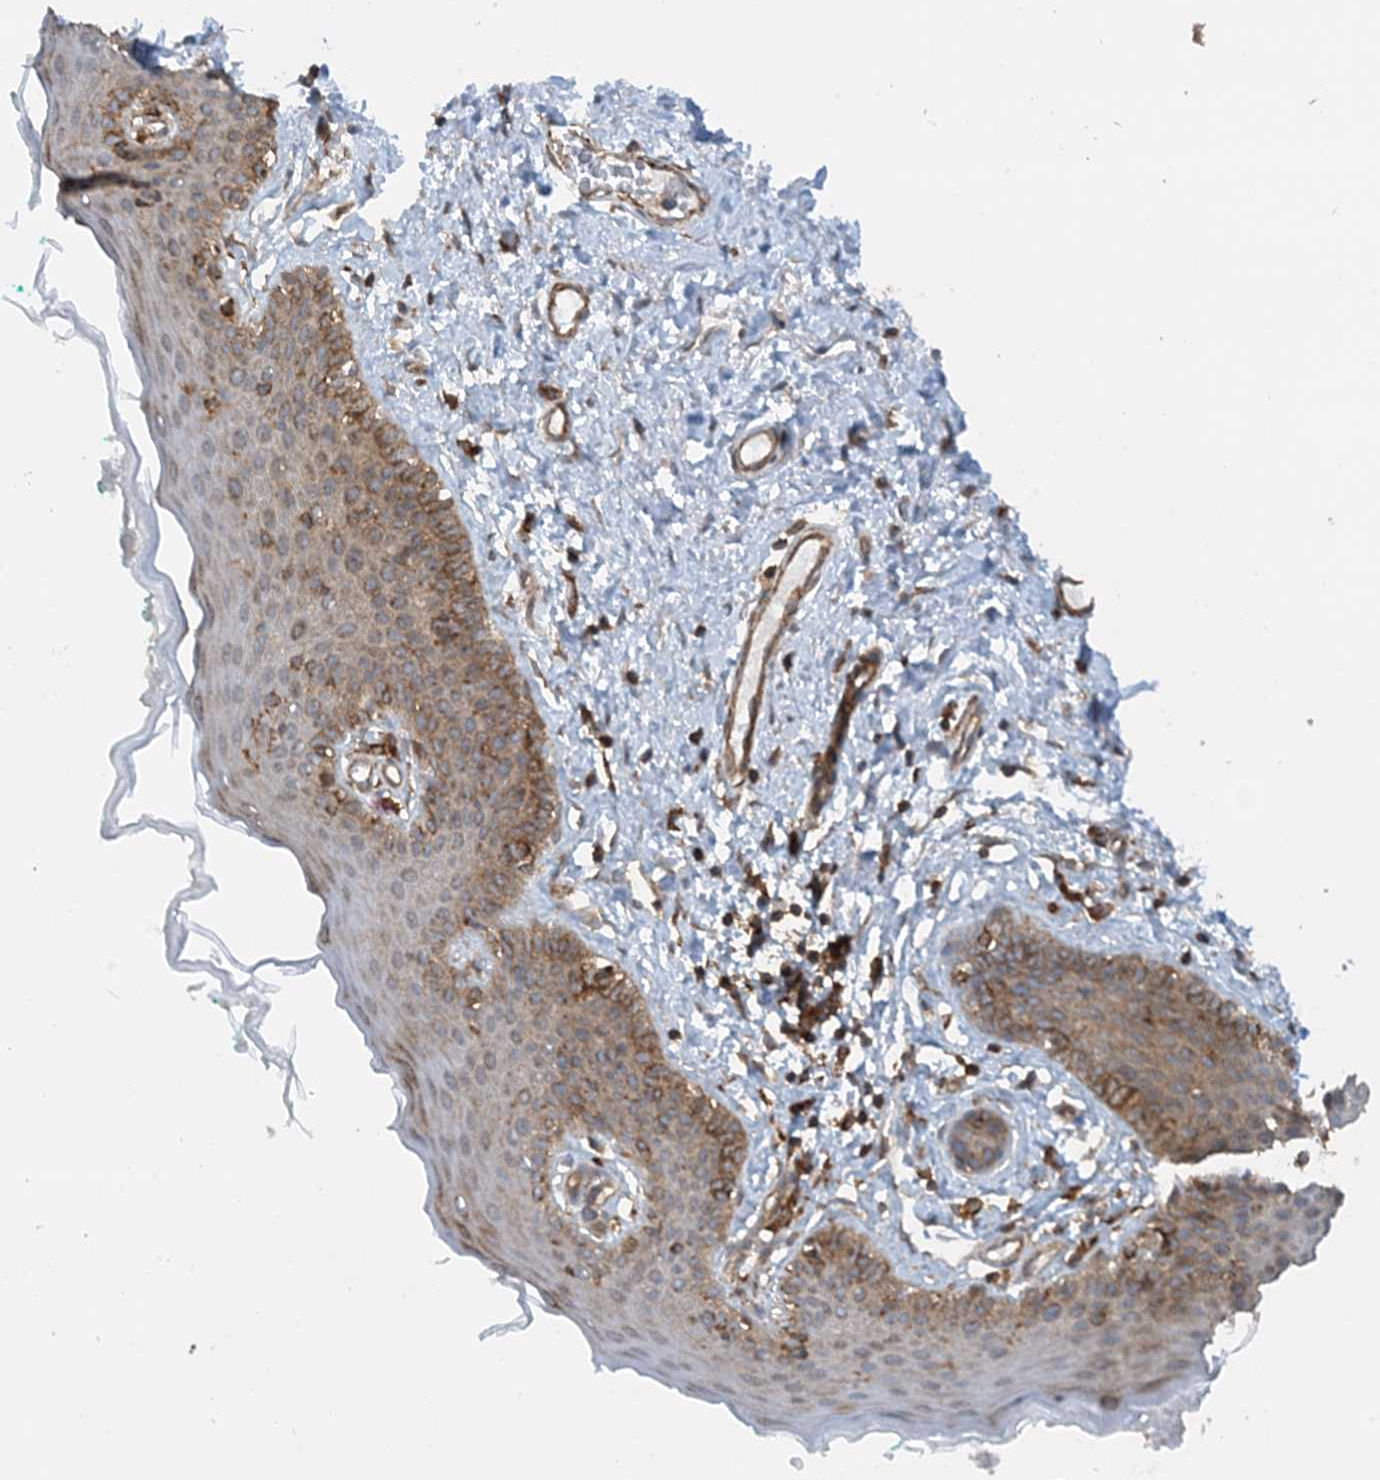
{"staining": {"intensity": "moderate", "quantity": ">75%", "location": "cytoplasmic/membranous"}, "tissue": "skin", "cell_type": "Epidermal cells", "image_type": "normal", "snomed": [{"axis": "morphology", "description": "Normal tissue, NOS"}, {"axis": "topography", "description": "Vulva"}], "caption": "Protein expression analysis of unremarkable skin reveals moderate cytoplasmic/membranous staining in approximately >75% of epidermal cells.", "gene": "STAM2", "patient": {"sex": "female", "age": 66}}